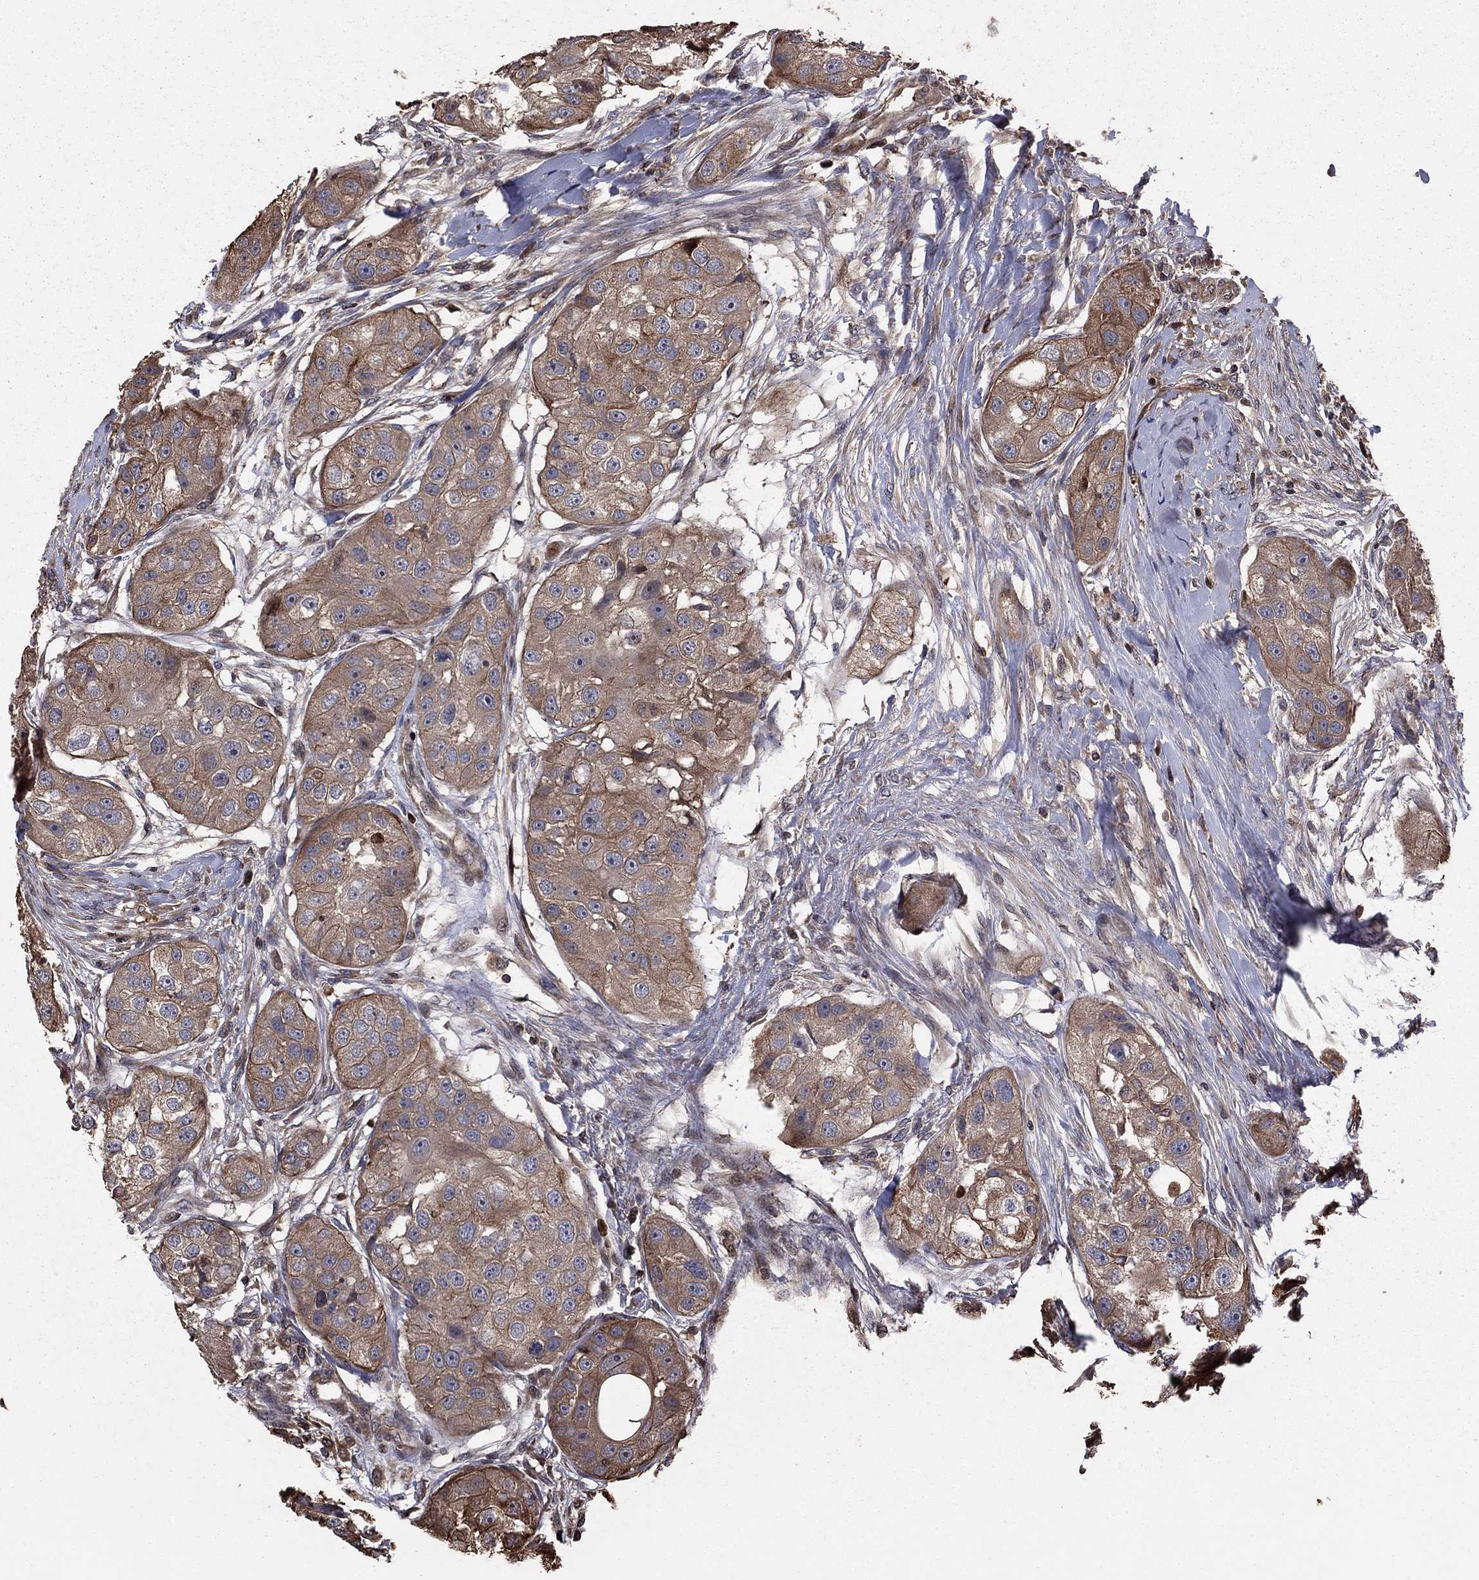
{"staining": {"intensity": "weak", "quantity": "25%-75%", "location": "cytoplasmic/membranous"}, "tissue": "head and neck cancer", "cell_type": "Tumor cells", "image_type": "cancer", "snomed": [{"axis": "morphology", "description": "Normal tissue, NOS"}, {"axis": "morphology", "description": "Squamous cell carcinoma, NOS"}, {"axis": "topography", "description": "Skeletal muscle"}, {"axis": "topography", "description": "Head-Neck"}], "caption": "This histopathology image displays head and neck cancer stained with immunohistochemistry to label a protein in brown. The cytoplasmic/membranous of tumor cells show weak positivity for the protein. Nuclei are counter-stained blue.", "gene": "GYG1", "patient": {"sex": "male", "age": 51}}